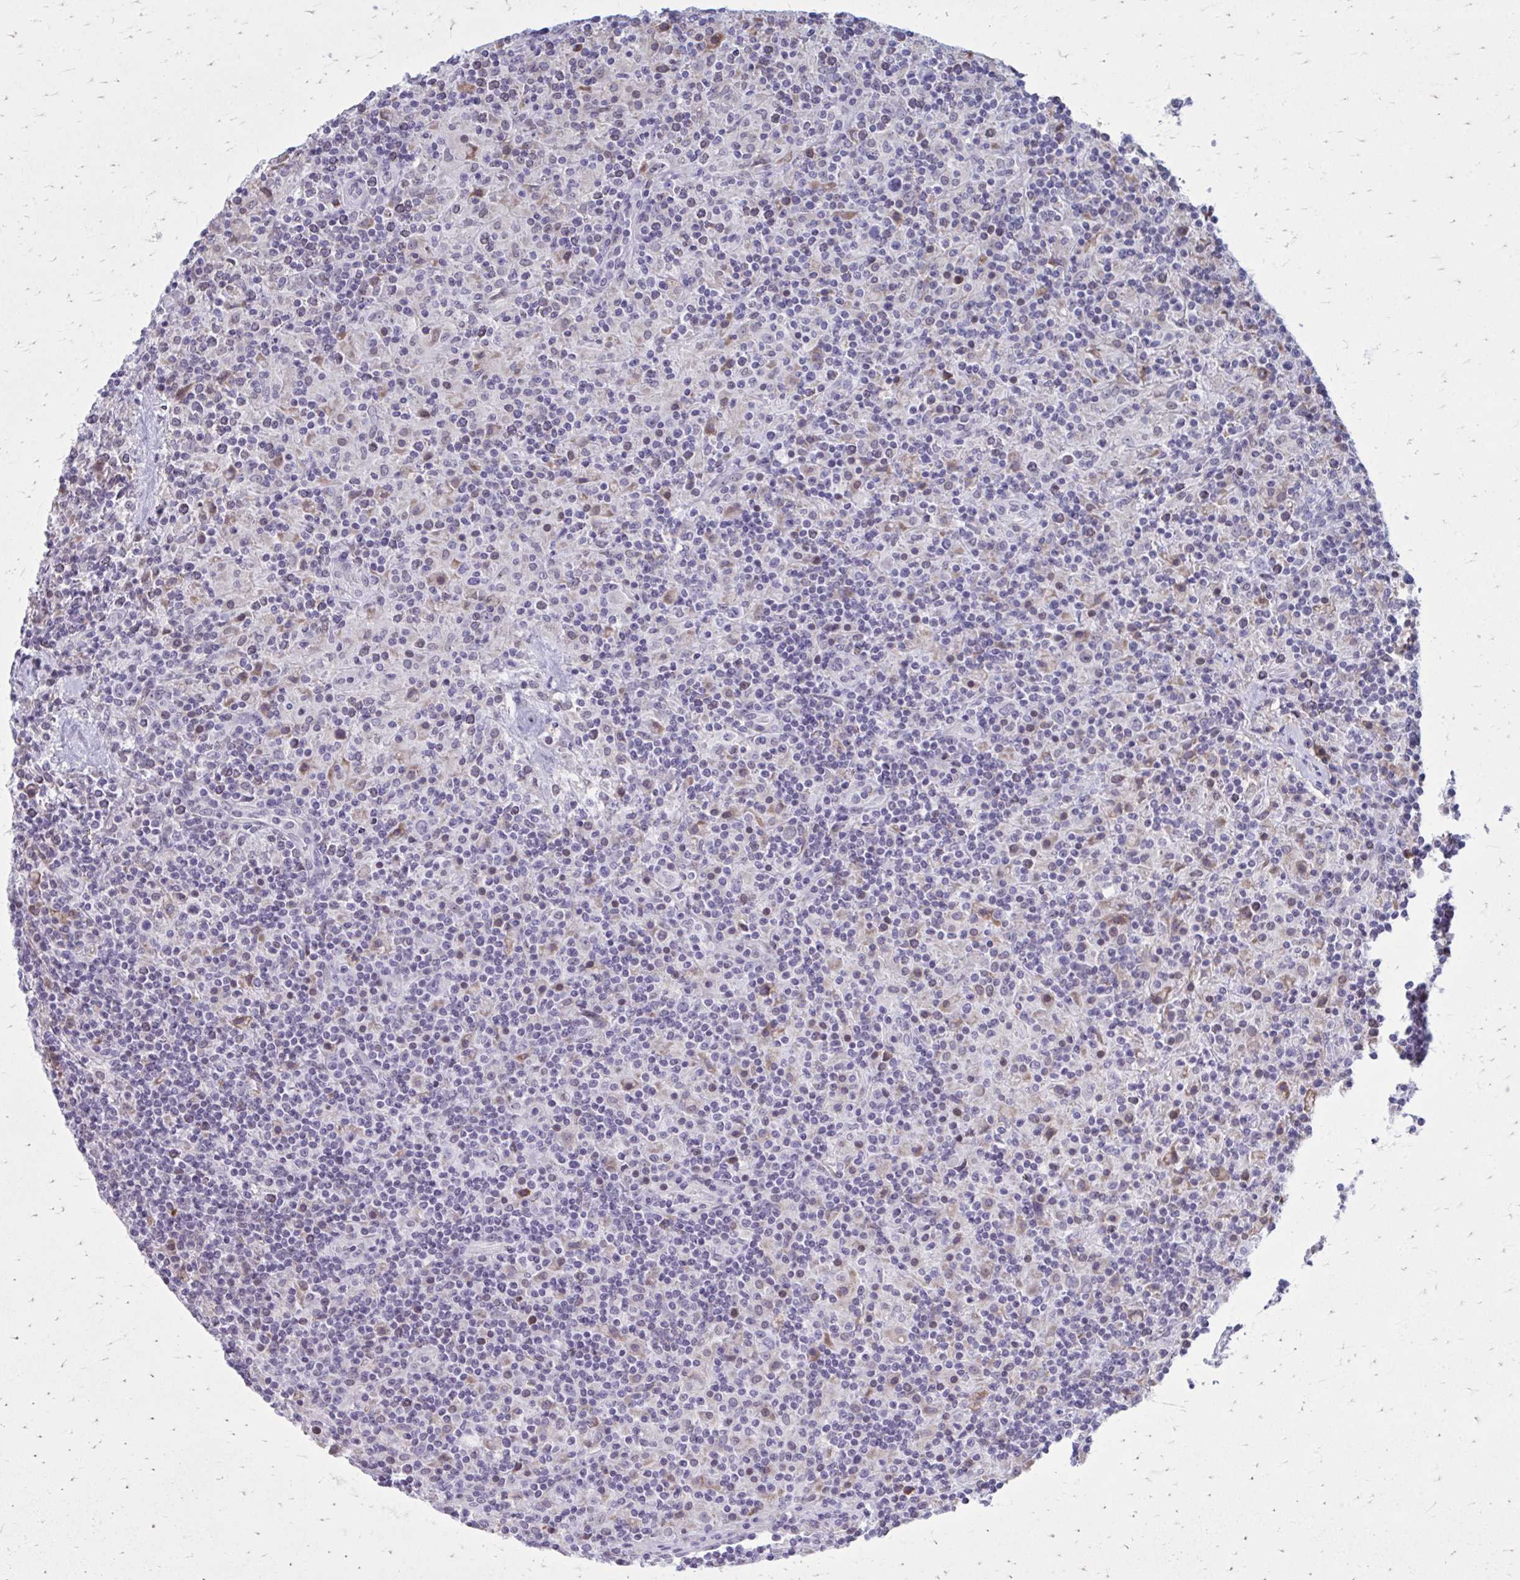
{"staining": {"intensity": "negative", "quantity": "none", "location": "none"}, "tissue": "lymphoma", "cell_type": "Tumor cells", "image_type": "cancer", "snomed": [{"axis": "morphology", "description": "Hodgkin's disease, NOS"}, {"axis": "topography", "description": "Lymph node"}], "caption": "High power microscopy image of an IHC photomicrograph of lymphoma, revealing no significant staining in tumor cells.", "gene": "PROSER1", "patient": {"sex": "male", "age": 70}}